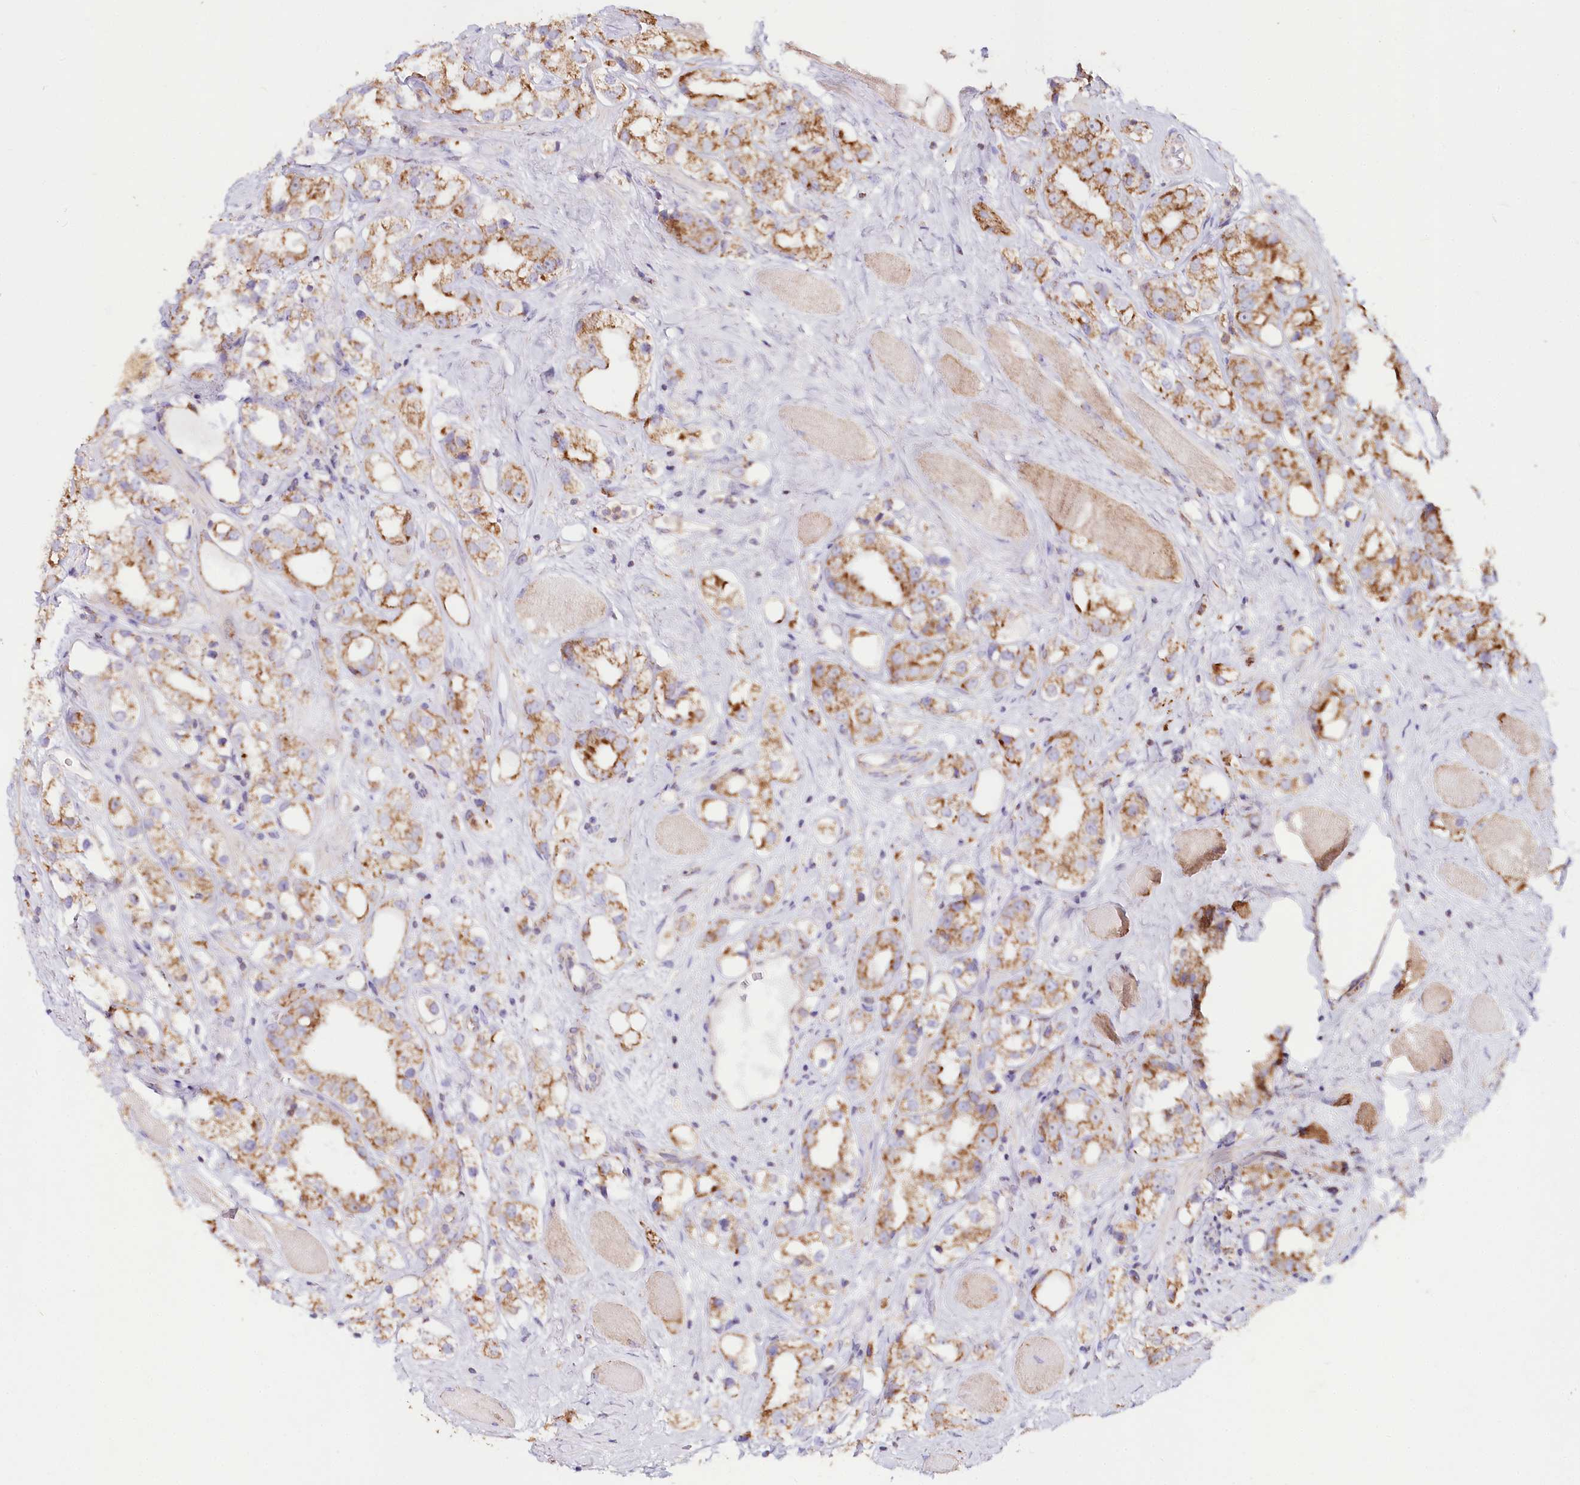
{"staining": {"intensity": "moderate", "quantity": ">75%", "location": "cytoplasmic/membranous"}, "tissue": "prostate cancer", "cell_type": "Tumor cells", "image_type": "cancer", "snomed": [{"axis": "morphology", "description": "Adenocarcinoma, NOS"}, {"axis": "topography", "description": "Prostate"}], "caption": "Tumor cells exhibit medium levels of moderate cytoplasmic/membranous expression in about >75% of cells in human prostate cancer.", "gene": "TASOR2", "patient": {"sex": "male", "age": 79}}